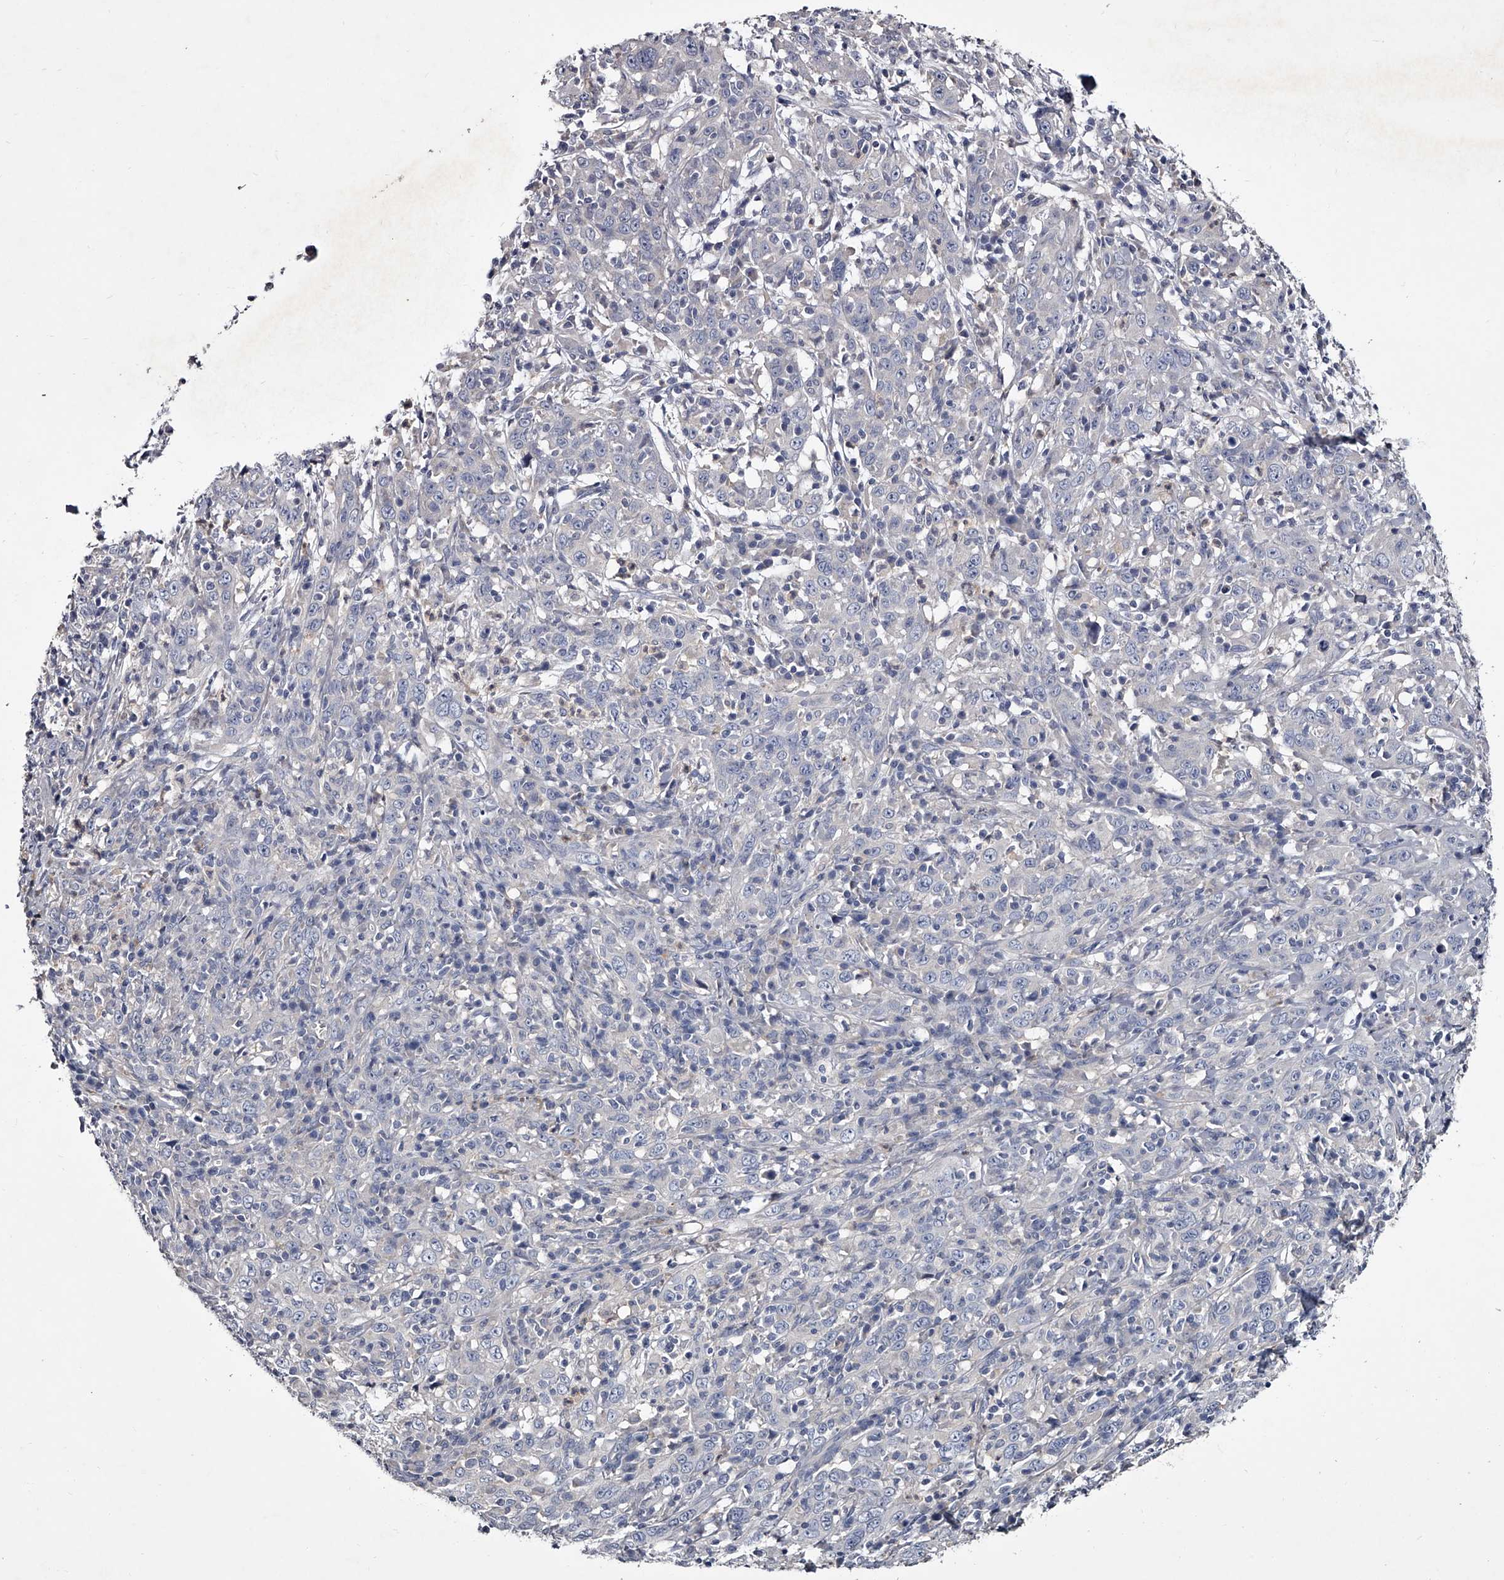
{"staining": {"intensity": "negative", "quantity": "none", "location": "none"}, "tissue": "cervical cancer", "cell_type": "Tumor cells", "image_type": "cancer", "snomed": [{"axis": "morphology", "description": "Squamous cell carcinoma, NOS"}, {"axis": "topography", "description": "Cervix"}], "caption": "Squamous cell carcinoma (cervical) was stained to show a protein in brown. There is no significant expression in tumor cells.", "gene": "GAPVD1", "patient": {"sex": "female", "age": 46}}